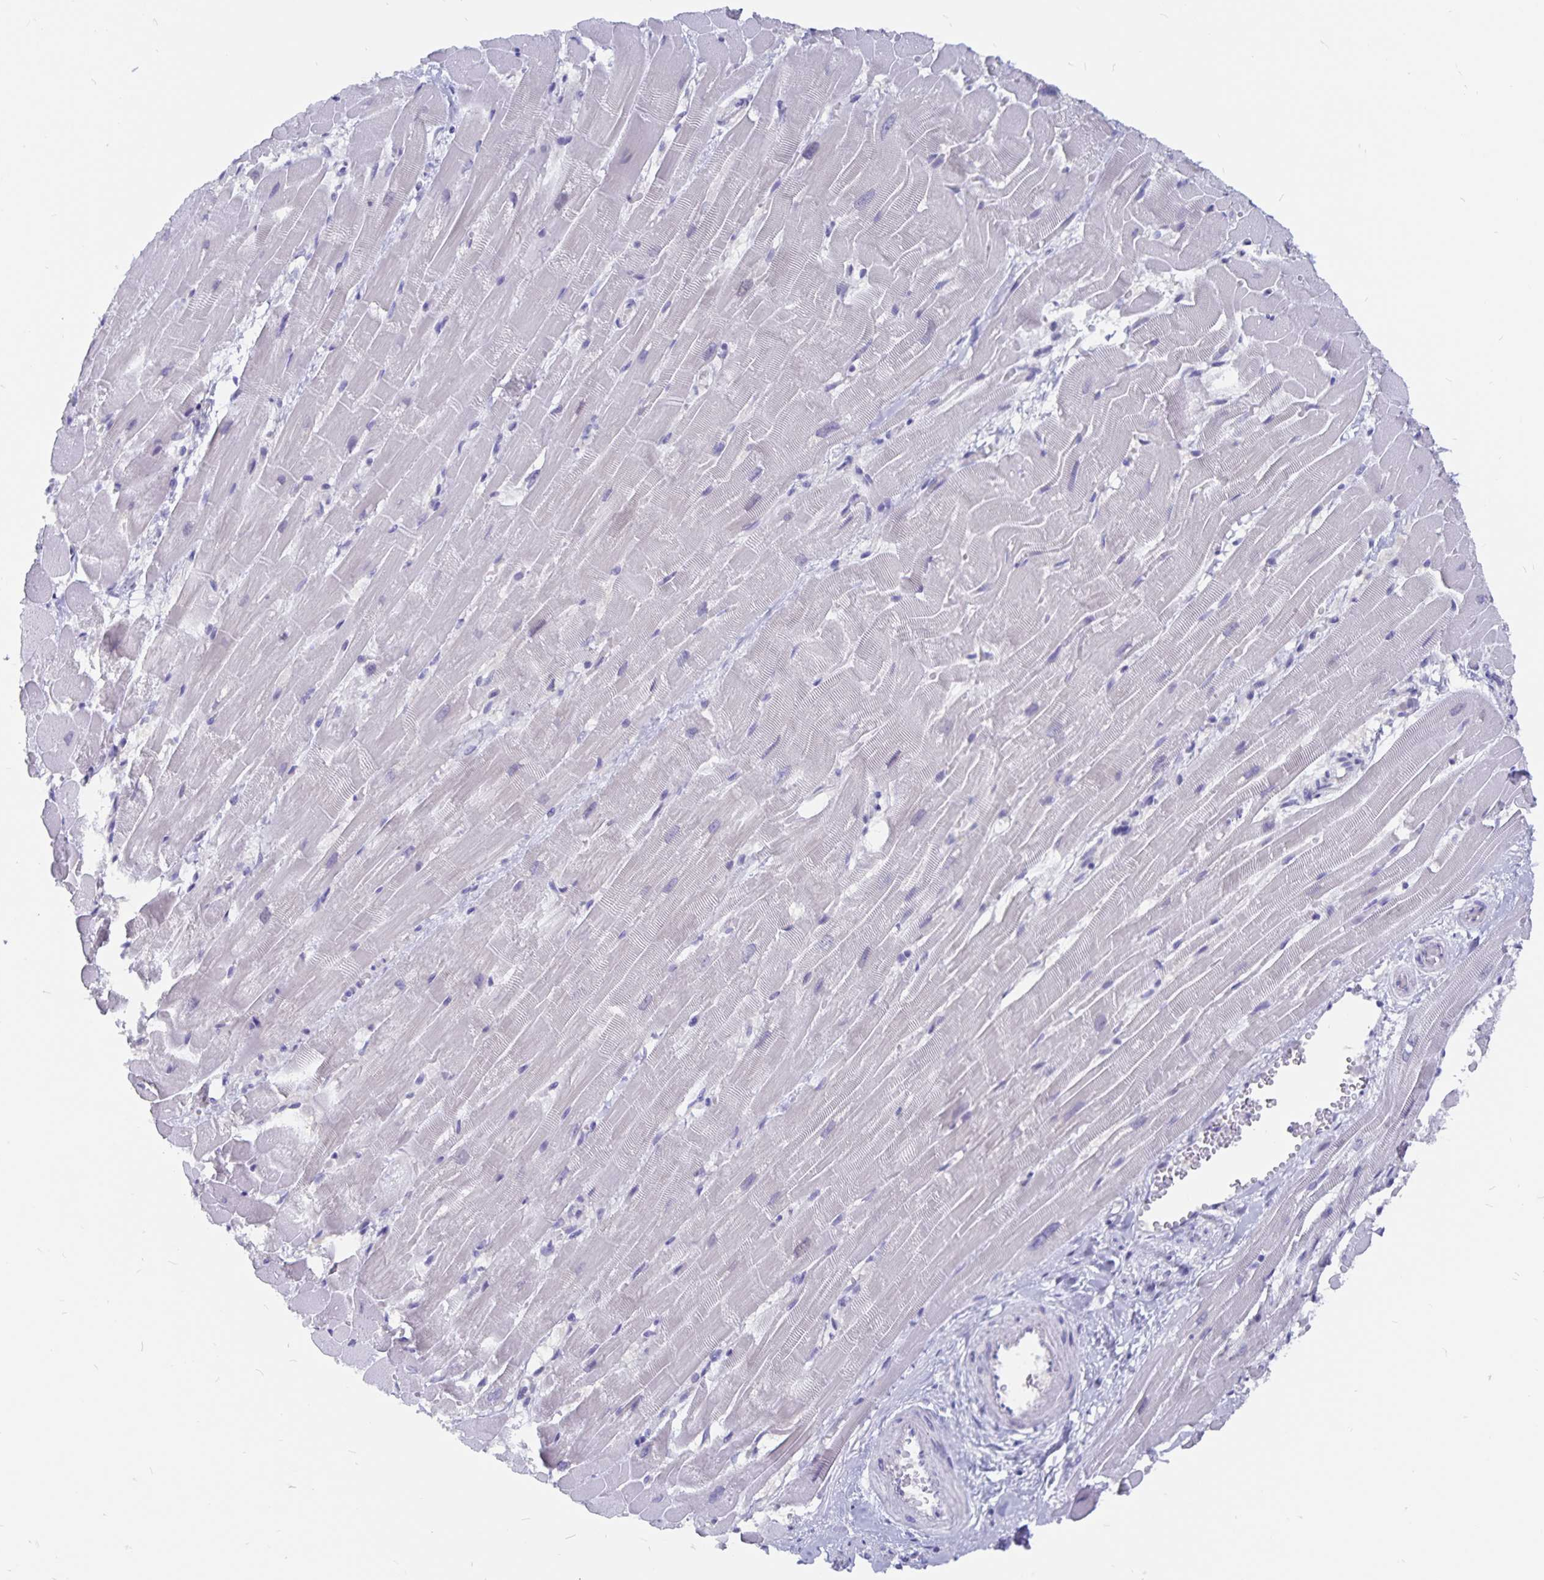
{"staining": {"intensity": "negative", "quantity": "none", "location": "none"}, "tissue": "heart muscle", "cell_type": "Cardiomyocytes", "image_type": "normal", "snomed": [{"axis": "morphology", "description": "Normal tissue, NOS"}, {"axis": "topography", "description": "Heart"}], "caption": "High magnification brightfield microscopy of normal heart muscle stained with DAB (3,3'-diaminobenzidine) (brown) and counterstained with hematoxylin (blue): cardiomyocytes show no significant expression. (IHC, brightfield microscopy, high magnification).", "gene": "SNTN", "patient": {"sex": "male", "age": 37}}